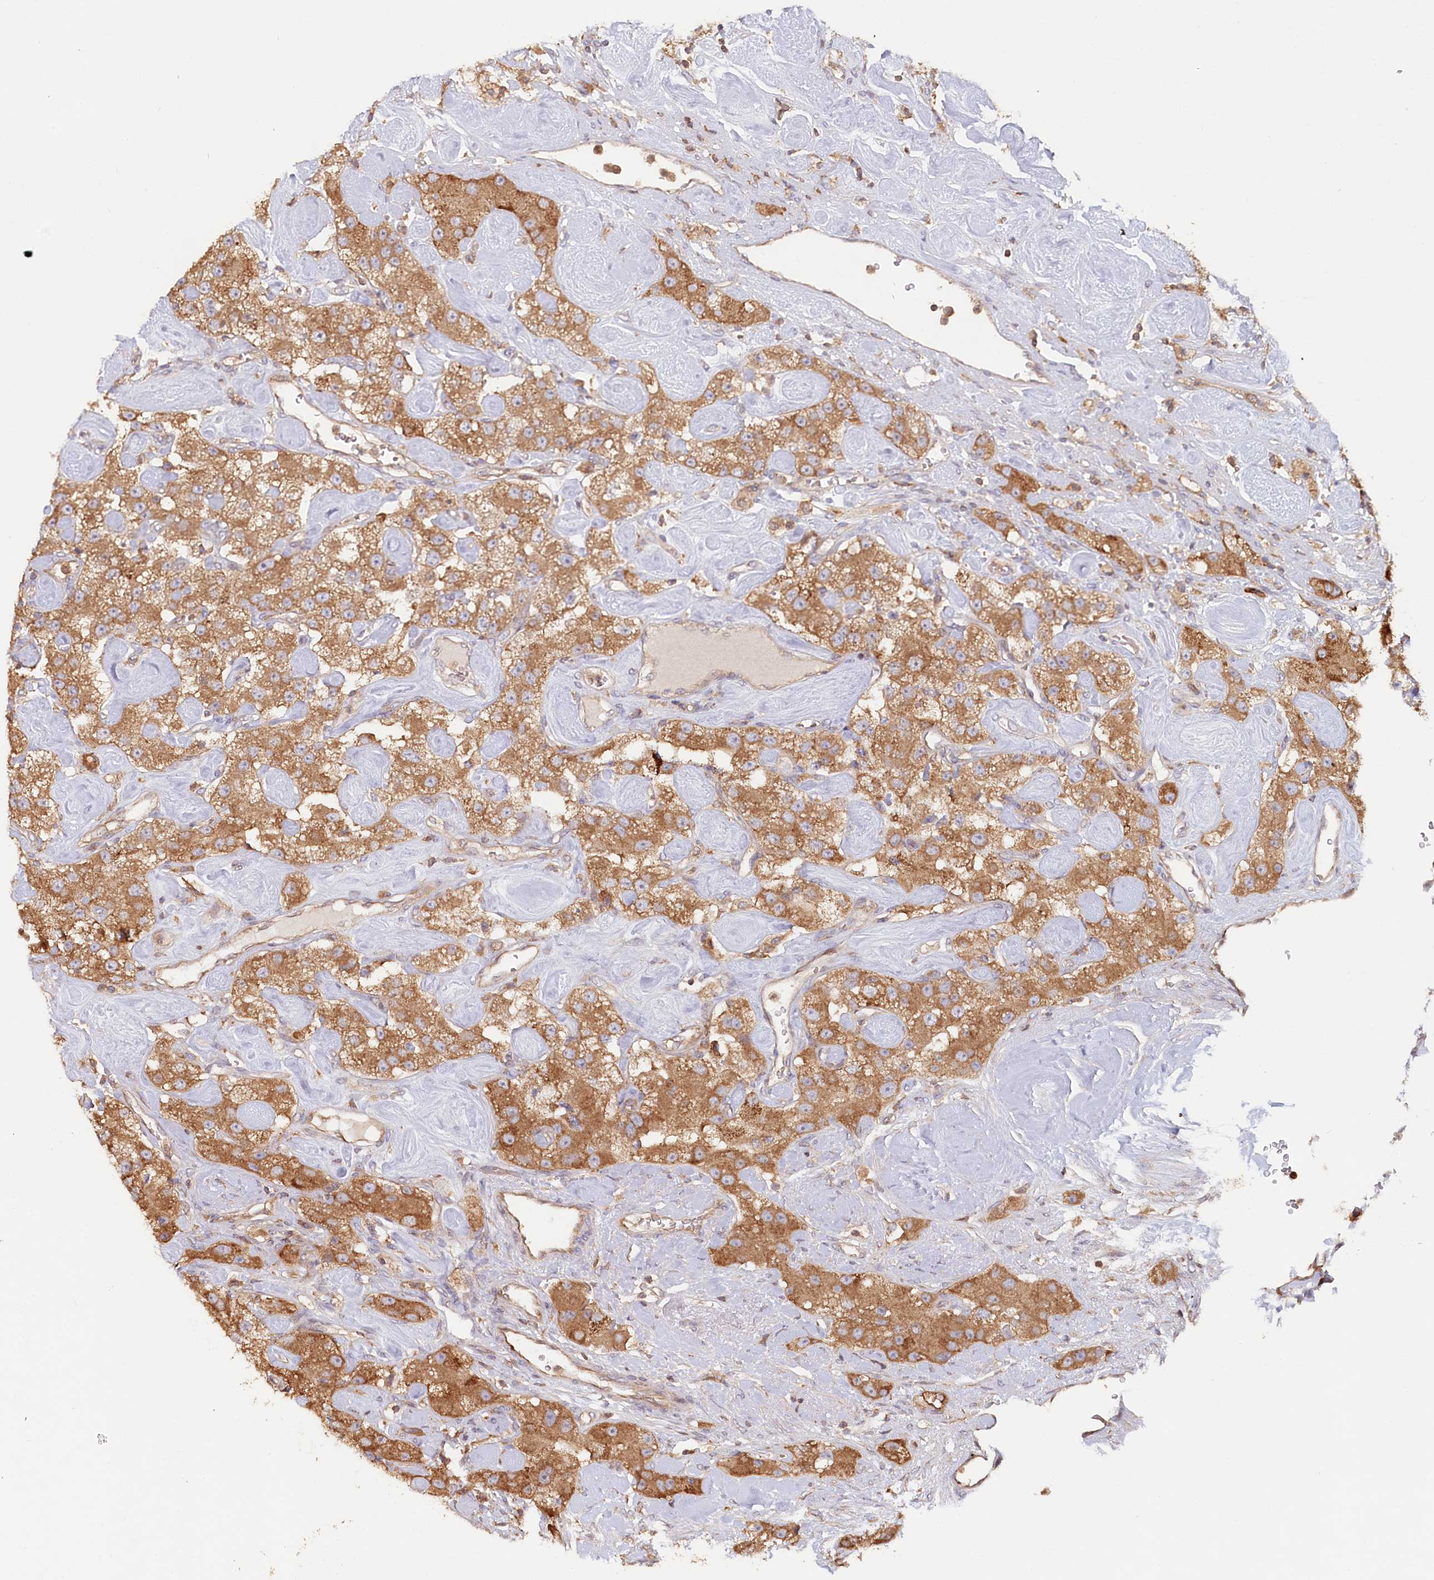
{"staining": {"intensity": "moderate", "quantity": ">75%", "location": "cytoplasmic/membranous"}, "tissue": "carcinoid", "cell_type": "Tumor cells", "image_type": "cancer", "snomed": [{"axis": "morphology", "description": "Carcinoid, malignant, NOS"}, {"axis": "topography", "description": "Pancreas"}], "caption": "Moderate cytoplasmic/membranous expression for a protein is appreciated in approximately >75% of tumor cells of carcinoid (malignant) using immunohistochemistry (IHC).", "gene": "HAL", "patient": {"sex": "male", "age": 41}}